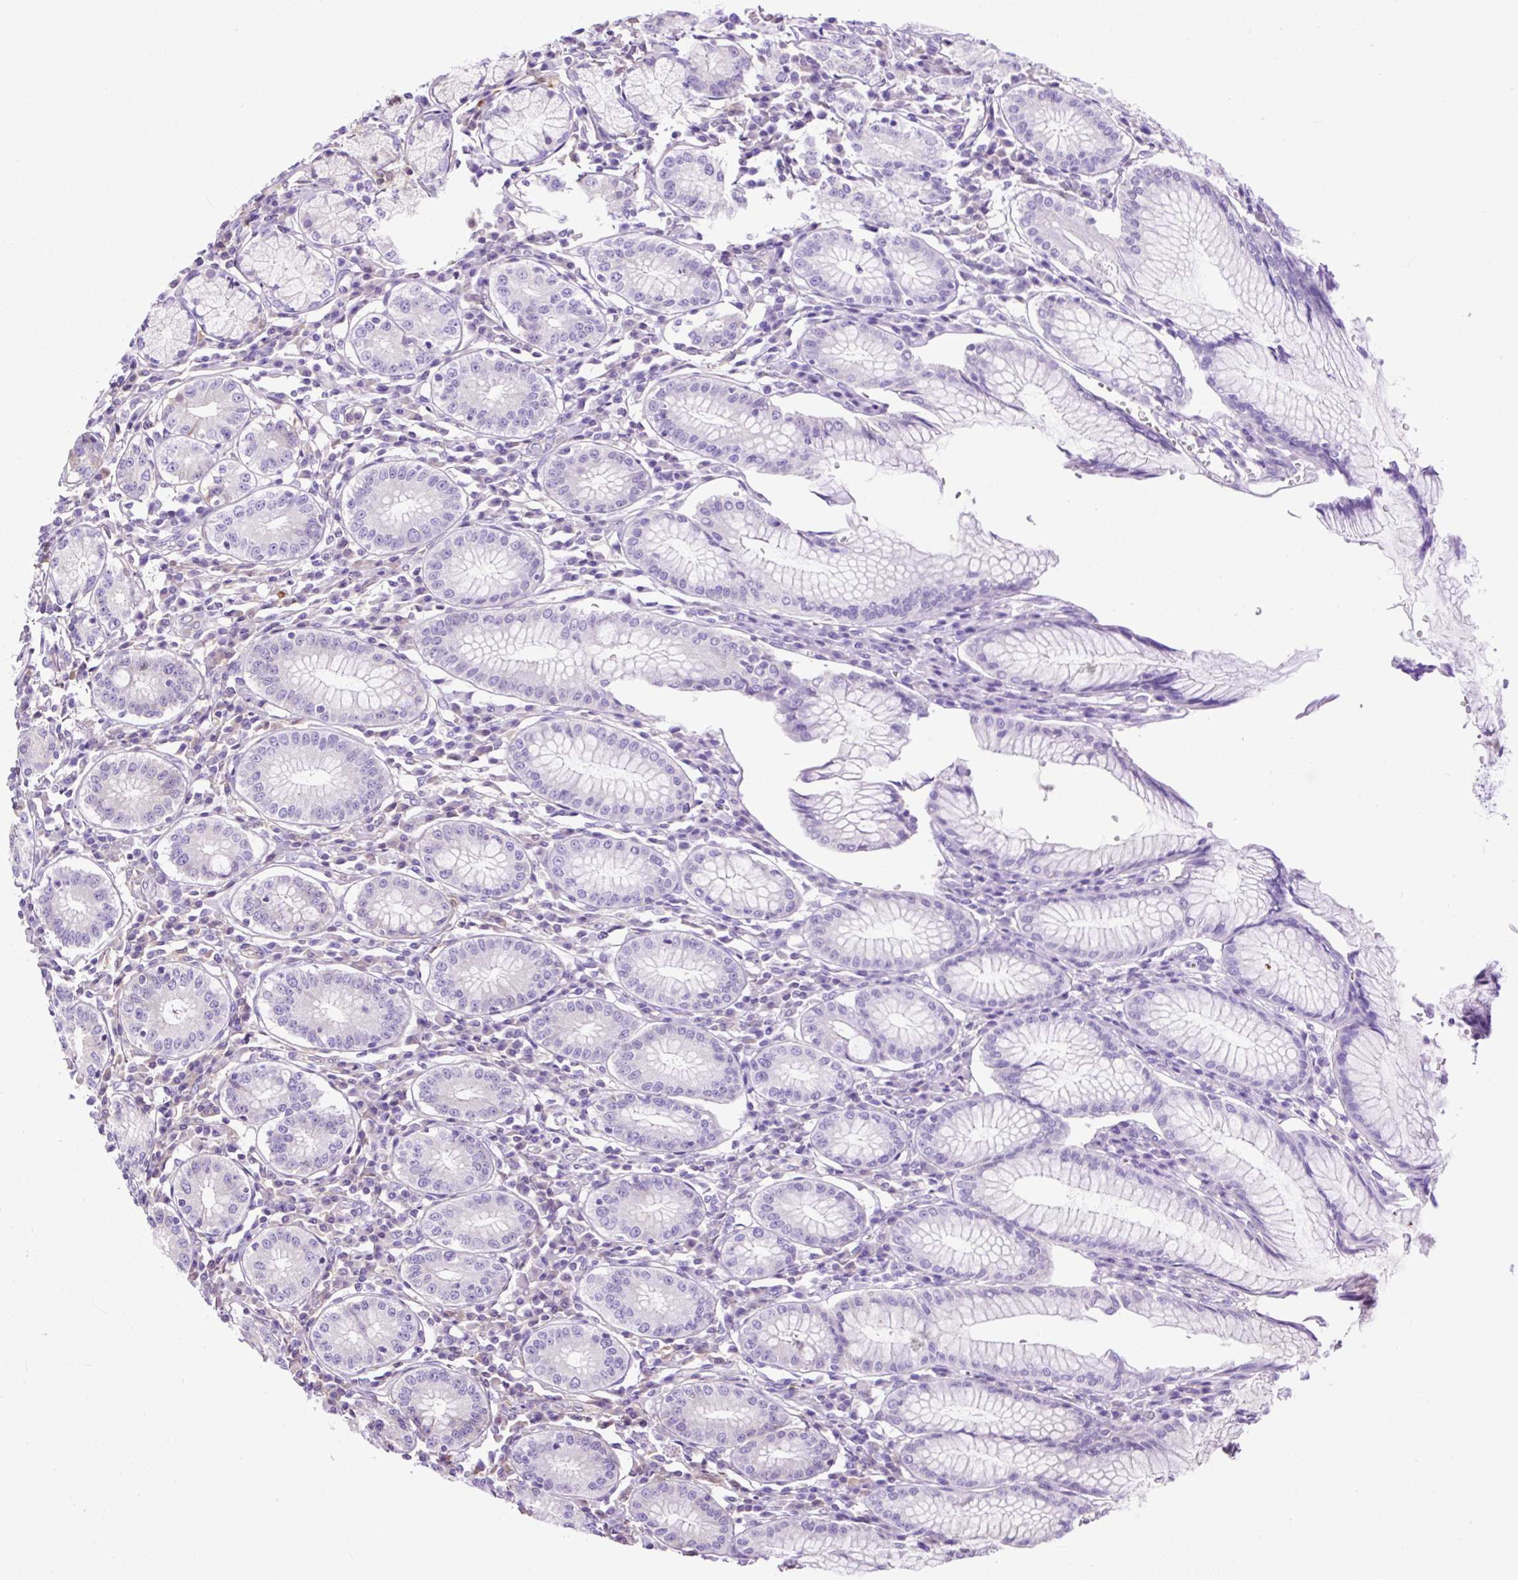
{"staining": {"intensity": "negative", "quantity": "none", "location": "none"}, "tissue": "stomach", "cell_type": "Glandular cells", "image_type": "normal", "snomed": [{"axis": "morphology", "description": "Normal tissue, NOS"}, {"axis": "topography", "description": "Stomach"}], "caption": "Immunohistochemistry (IHC) micrograph of benign stomach stained for a protein (brown), which exhibits no expression in glandular cells.", "gene": "CLEC3B", "patient": {"sex": "male", "age": 55}}